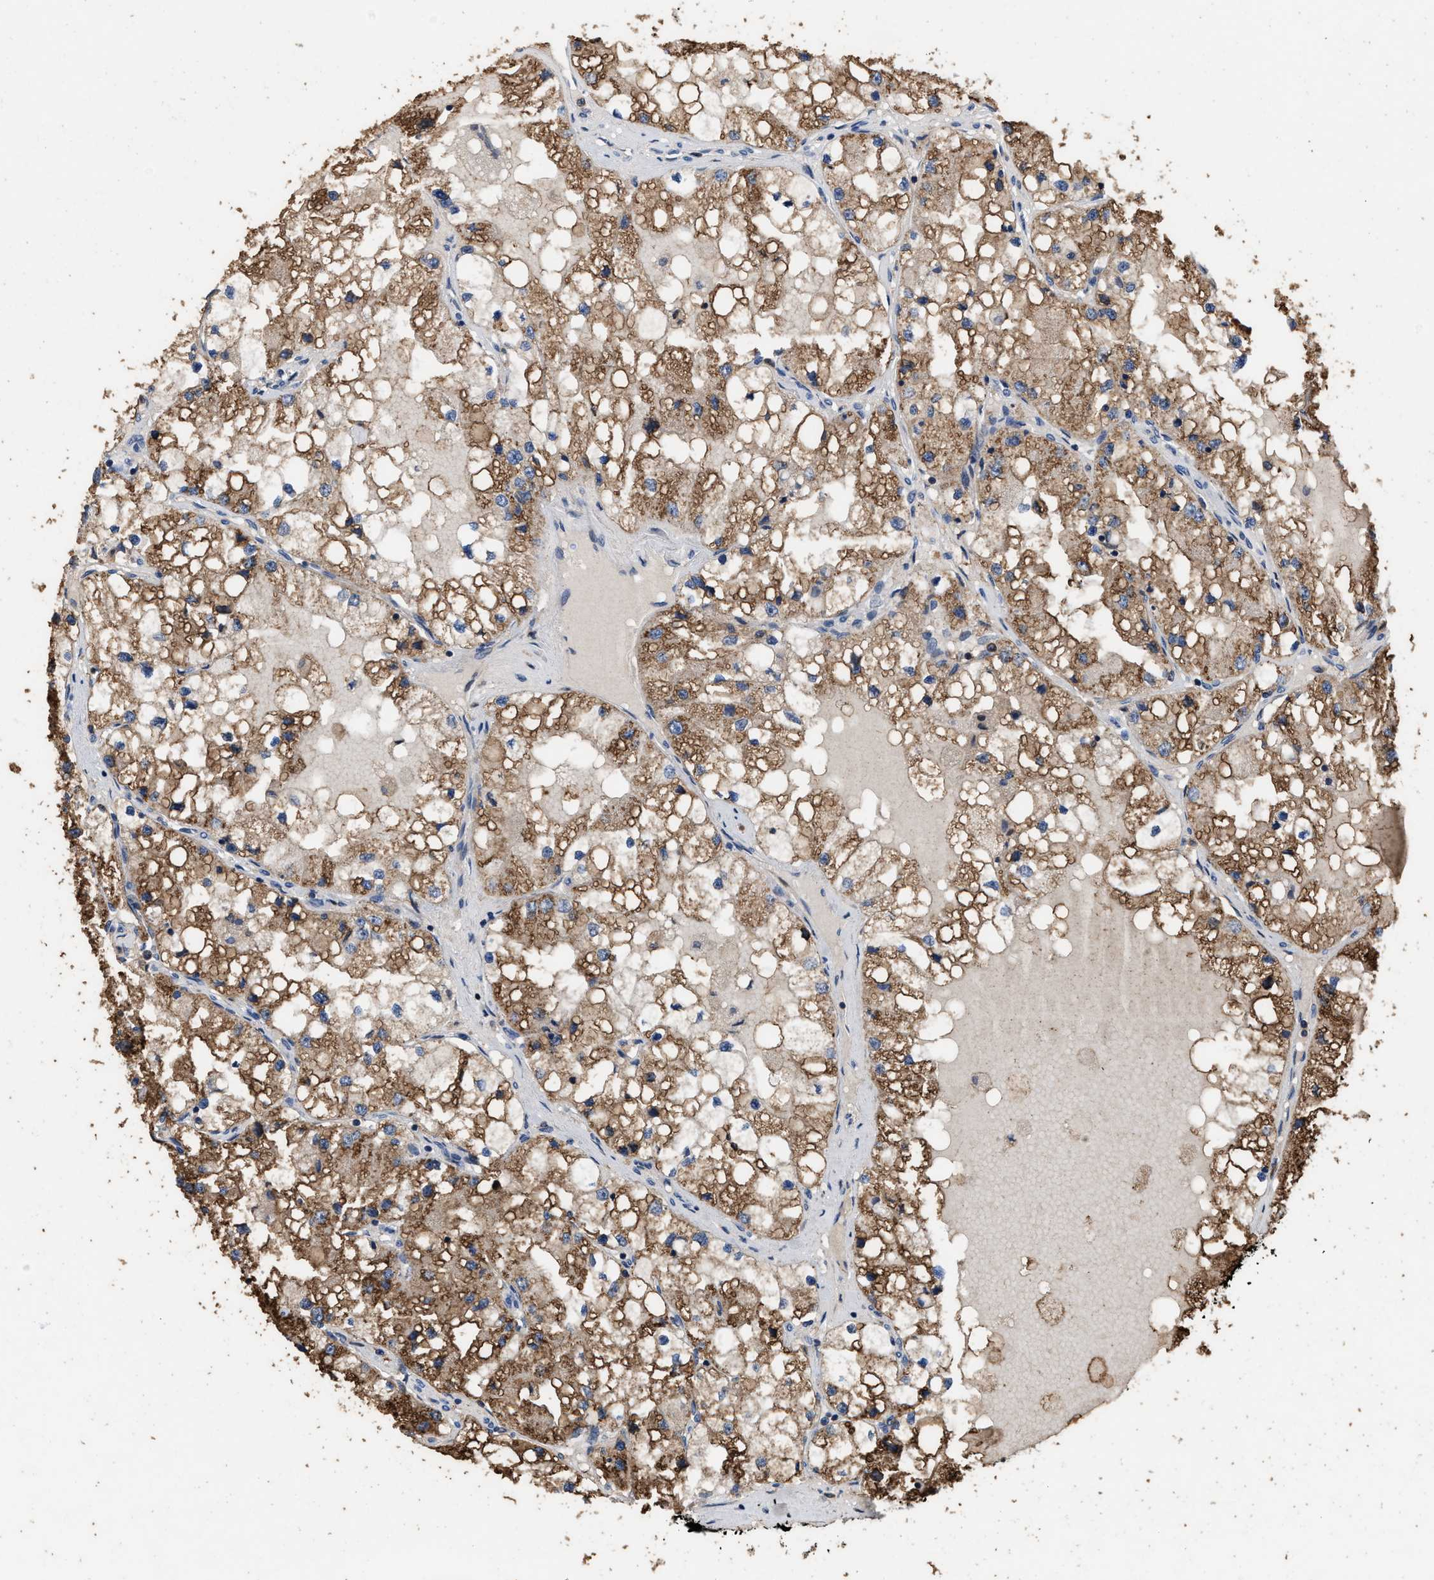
{"staining": {"intensity": "moderate", "quantity": ">75%", "location": "cytoplasmic/membranous"}, "tissue": "renal cancer", "cell_type": "Tumor cells", "image_type": "cancer", "snomed": [{"axis": "morphology", "description": "Adenocarcinoma, NOS"}, {"axis": "topography", "description": "Kidney"}], "caption": "Renal cancer was stained to show a protein in brown. There is medium levels of moderate cytoplasmic/membranous staining in about >75% of tumor cells. (DAB (3,3'-diaminobenzidine) IHC with brightfield microscopy, high magnification).", "gene": "TDRKH", "patient": {"sex": "male", "age": 68}}